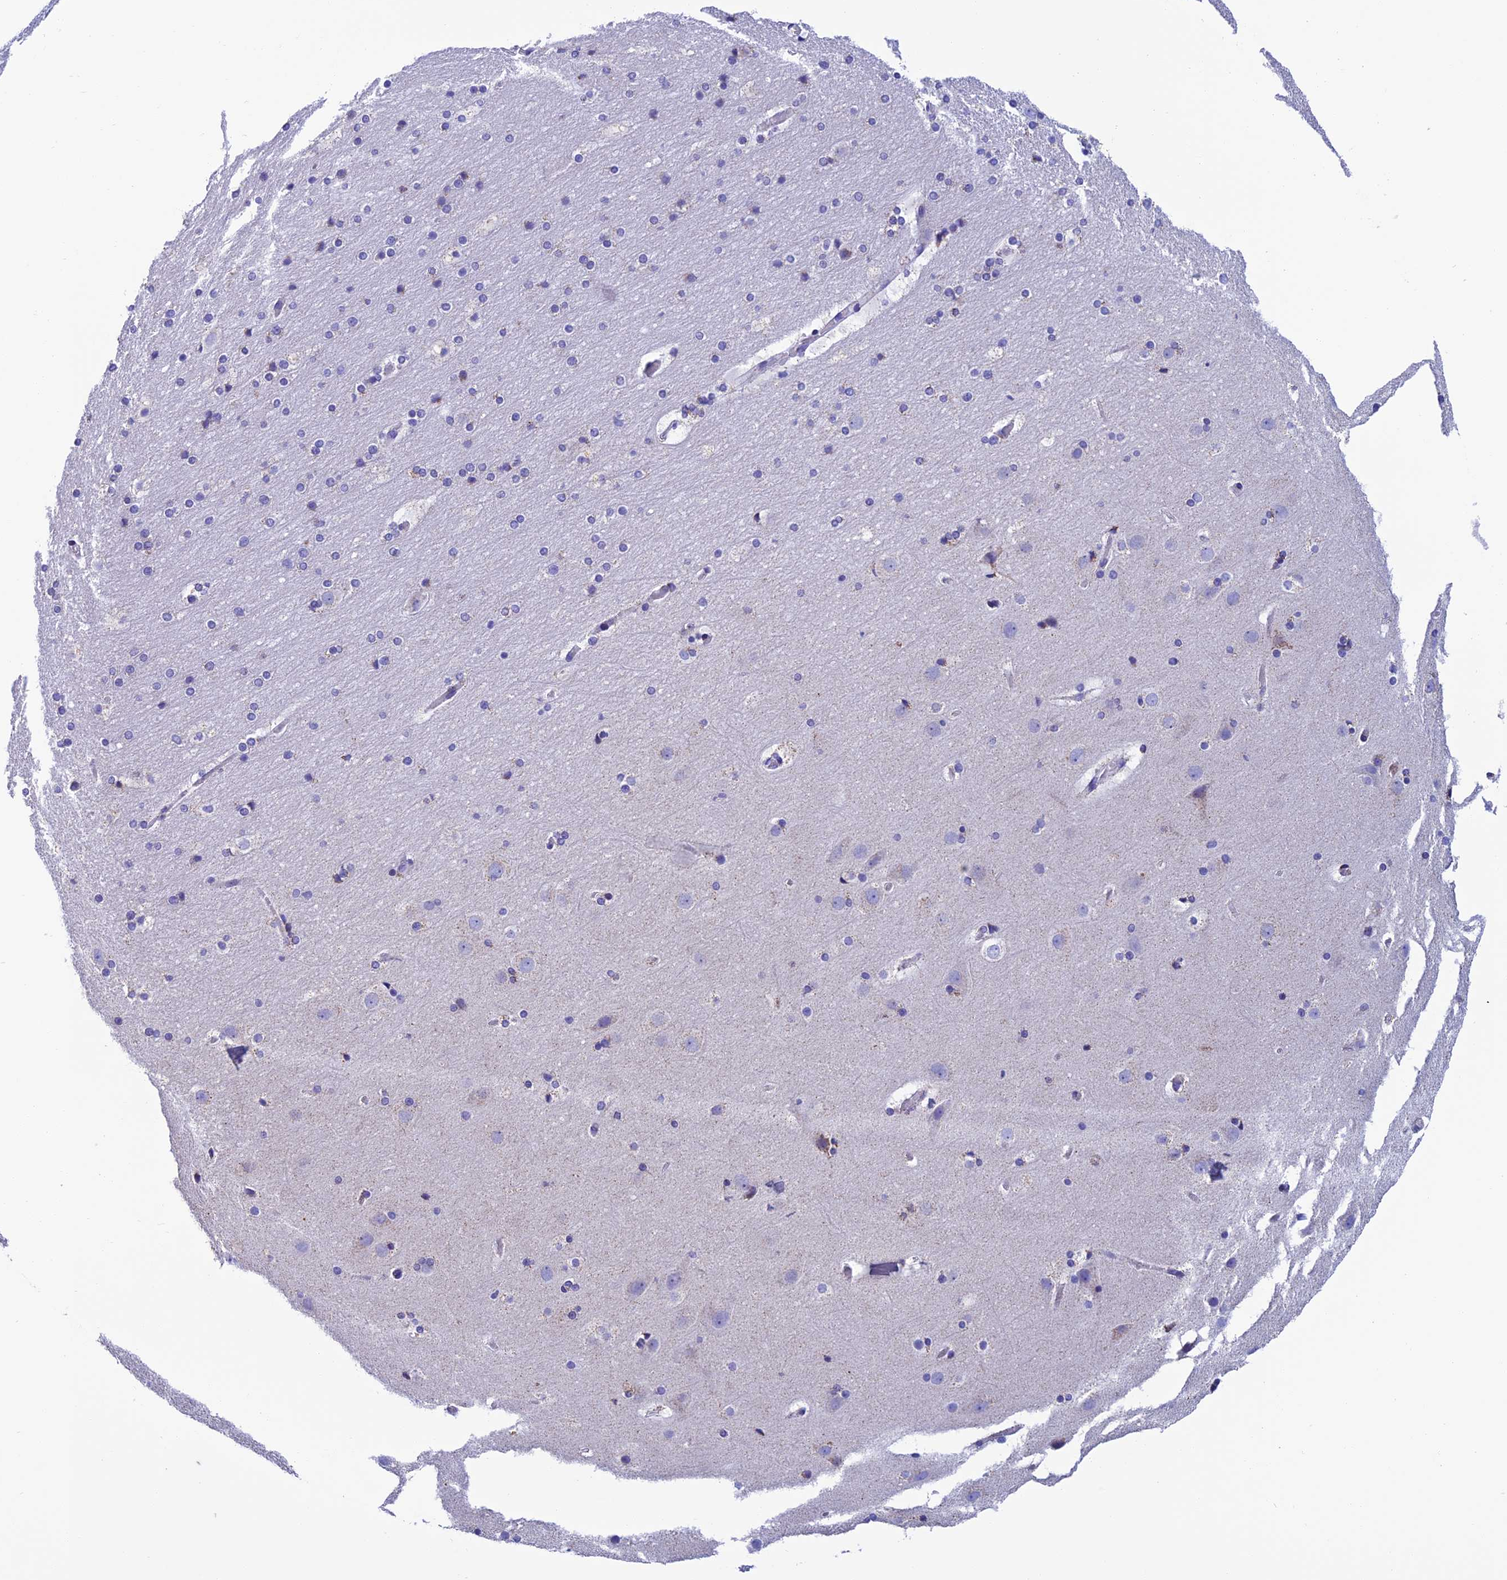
{"staining": {"intensity": "negative", "quantity": "none", "location": "none"}, "tissue": "cerebral cortex", "cell_type": "Endothelial cells", "image_type": "normal", "snomed": [{"axis": "morphology", "description": "Normal tissue, NOS"}, {"axis": "topography", "description": "Cerebral cortex"}], "caption": "Endothelial cells show no significant expression in normal cerebral cortex.", "gene": "NXPE4", "patient": {"sex": "male", "age": 57}}